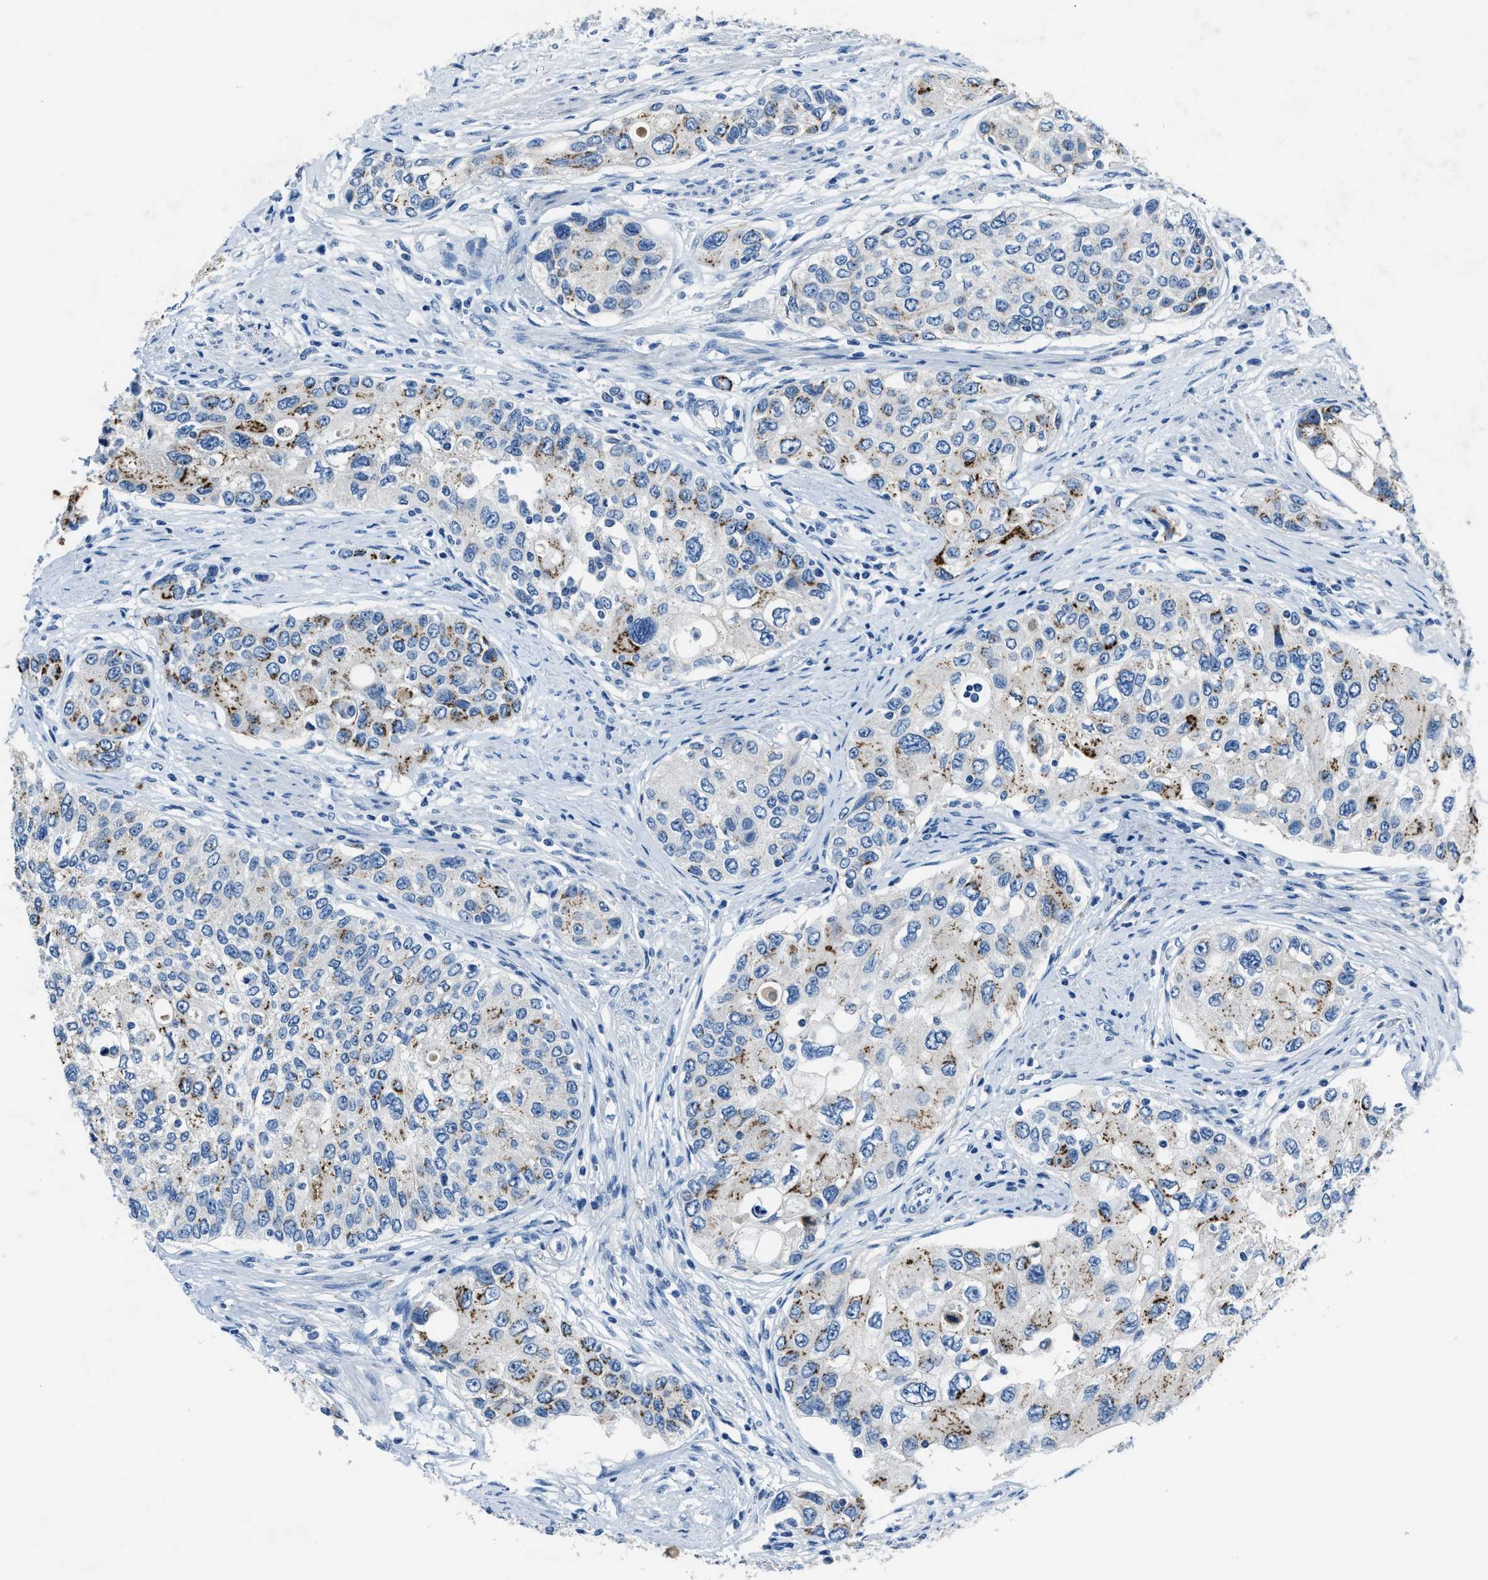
{"staining": {"intensity": "moderate", "quantity": "25%-75%", "location": "cytoplasmic/membranous"}, "tissue": "urothelial cancer", "cell_type": "Tumor cells", "image_type": "cancer", "snomed": [{"axis": "morphology", "description": "Urothelial carcinoma, High grade"}, {"axis": "topography", "description": "Urinary bladder"}], "caption": "High-magnification brightfield microscopy of urothelial cancer stained with DAB (3,3'-diaminobenzidine) (brown) and counterstained with hematoxylin (blue). tumor cells exhibit moderate cytoplasmic/membranous positivity is seen in about25%-75% of cells.", "gene": "ADAM2", "patient": {"sex": "female", "age": 56}}